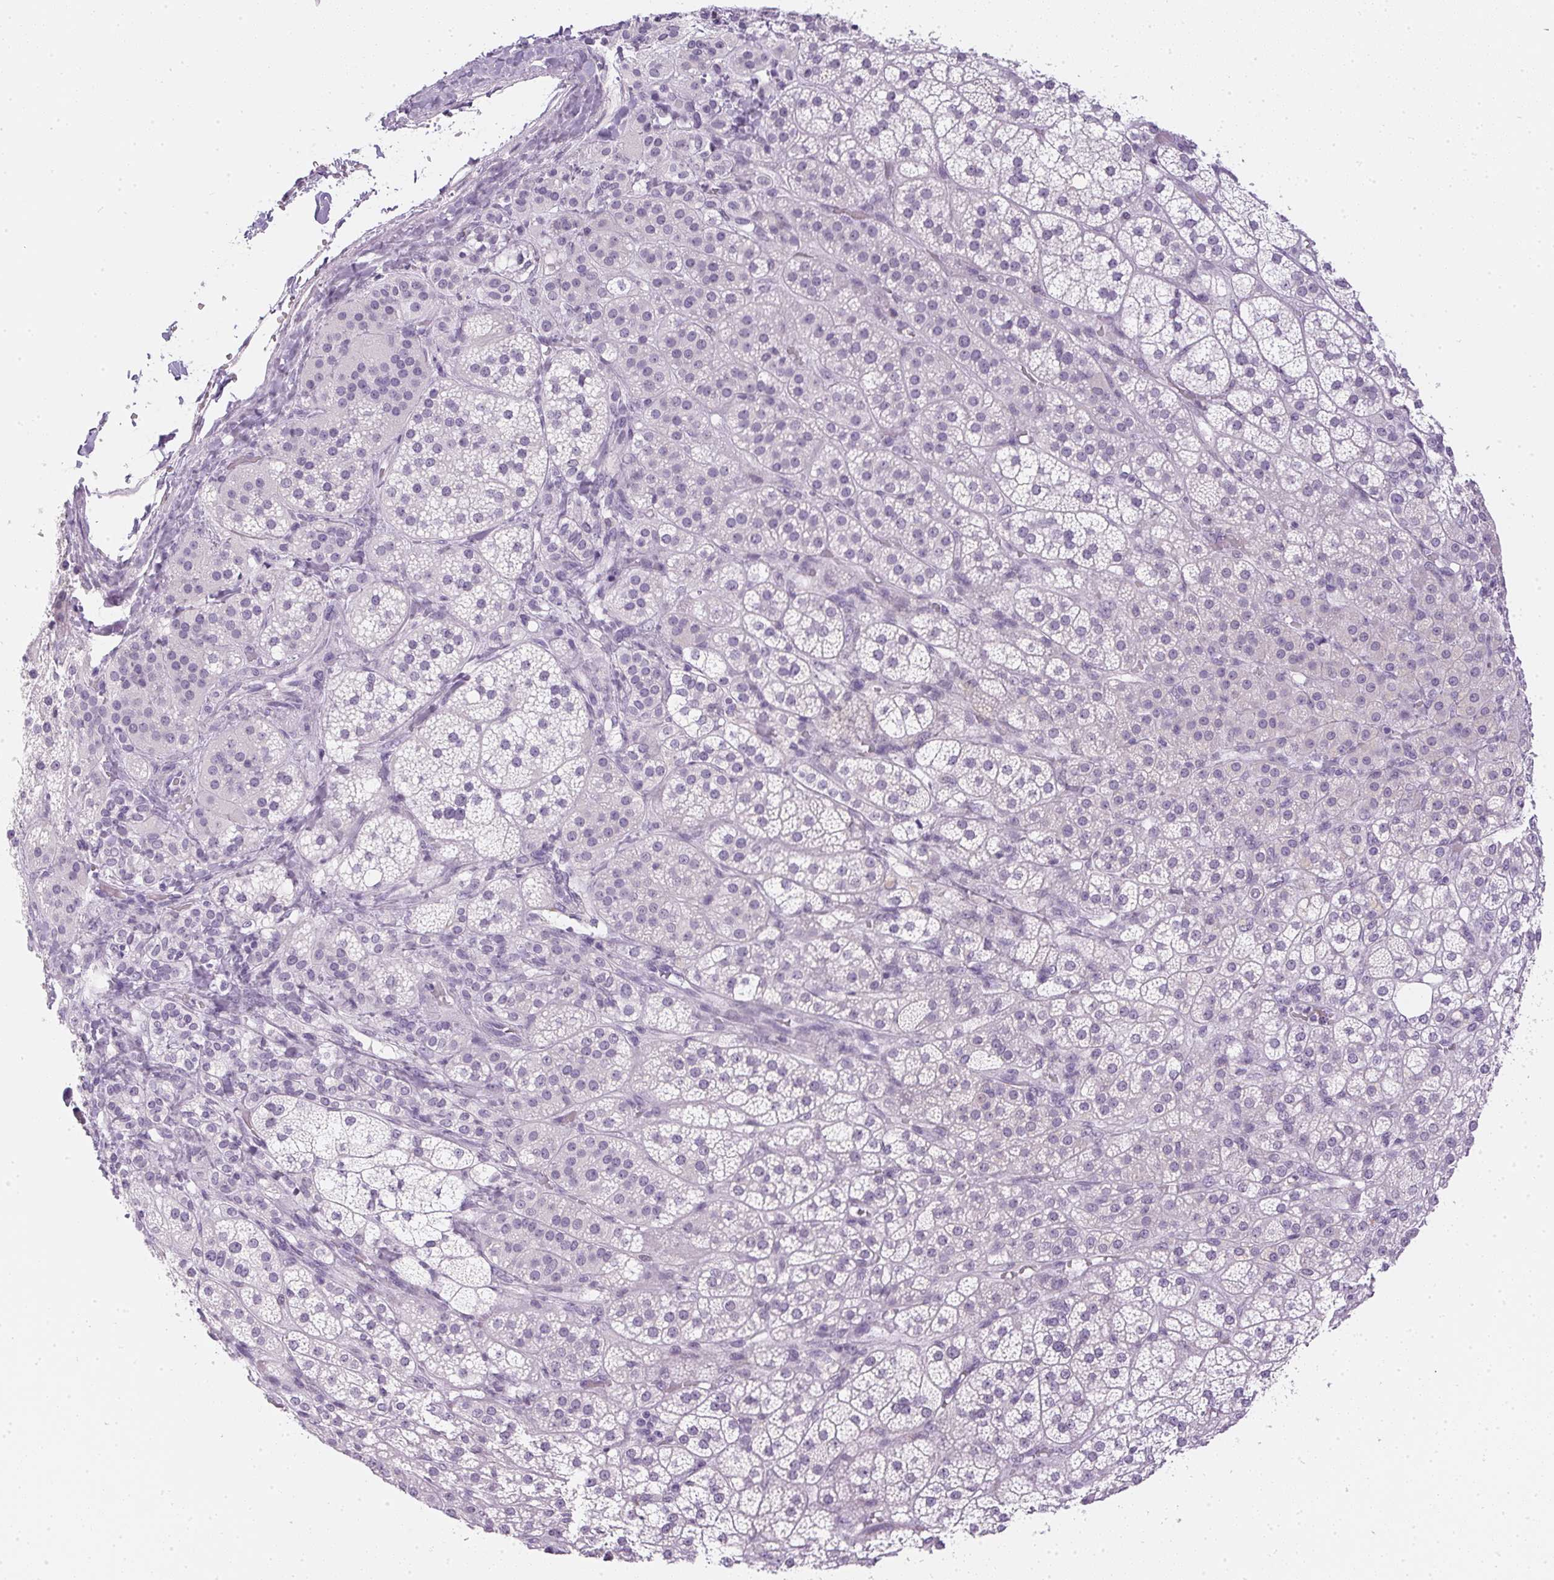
{"staining": {"intensity": "negative", "quantity": "none", "location": "none"}, "tissue": "adrenal gland", "cell_type": "Glandular cells", "image_type": "normal", "snomed": [{"axis": "morphology", "description": "Normal tissue, NOS"}, {"axis": "topography", "description": "Adrenal gland"}], "caption": "IHC micrograph of benign adrenal gland: human adrenal gland stained with DAB exhibits no significant protein staining in glandular cells. Nuclei are stained in blue.", "gene": "PPY", "patient": {"sex": "female", "age": 60}}